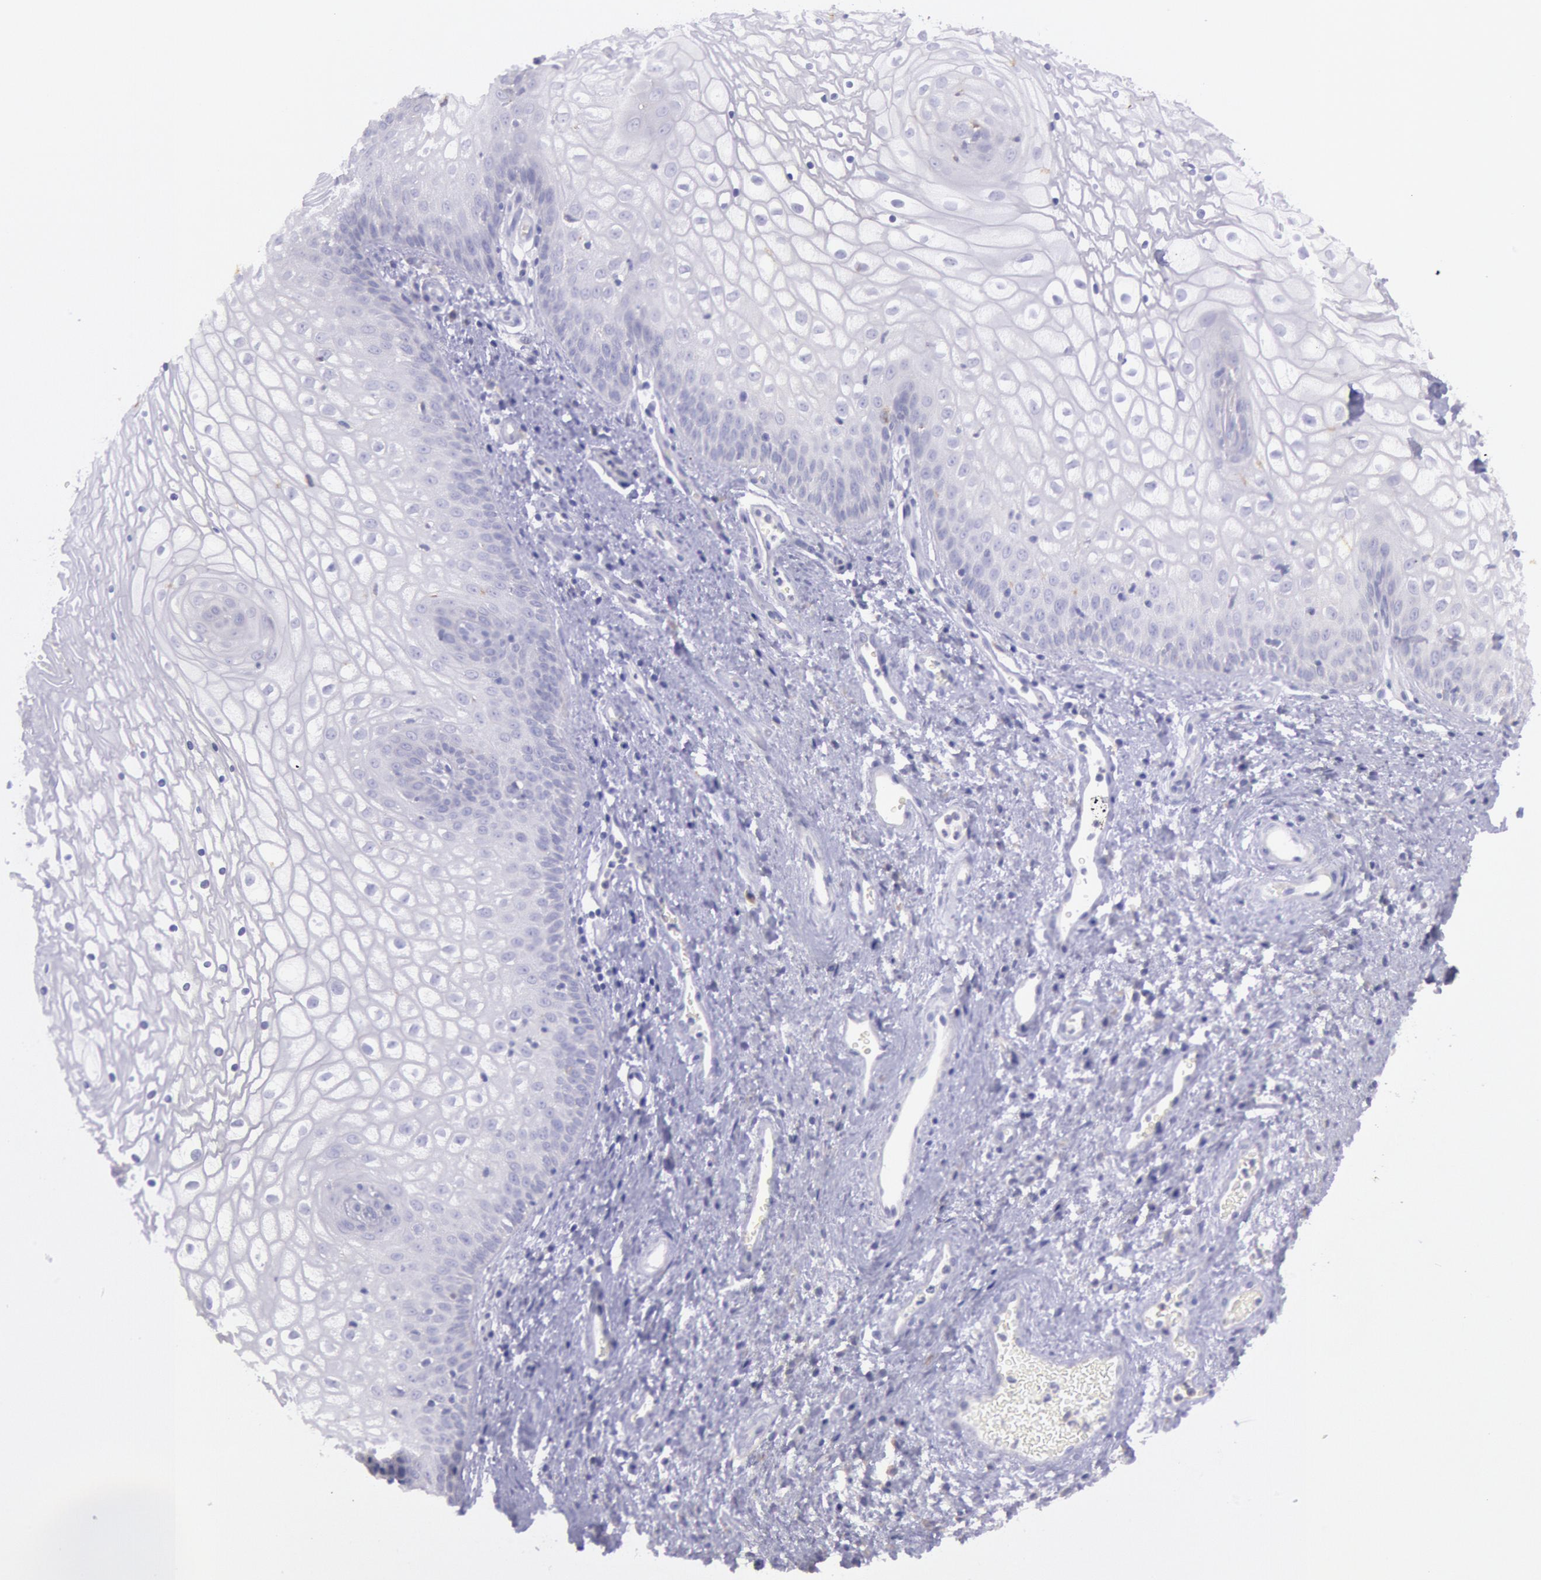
{"staining": {"intensity": "negative", "quantity": "none", "location": "none"}, "tissue": "vagina", "cell_type": "Squamous epithelial cells", "image_type": "normal", "snomed": [{"axis": "morphology", "description": "Normal tissue, NOS"}, {"axis": "topography", "description": "Vagina"}], "caption": "The image shows no significant positivity in squamous epithelial cells of vagina. (Brightfield microscopy of DAB immunohistochemistry (IHC) at high magnification).", "gene": "MYH1", "patient": {"sex": "female", "age": 34}}